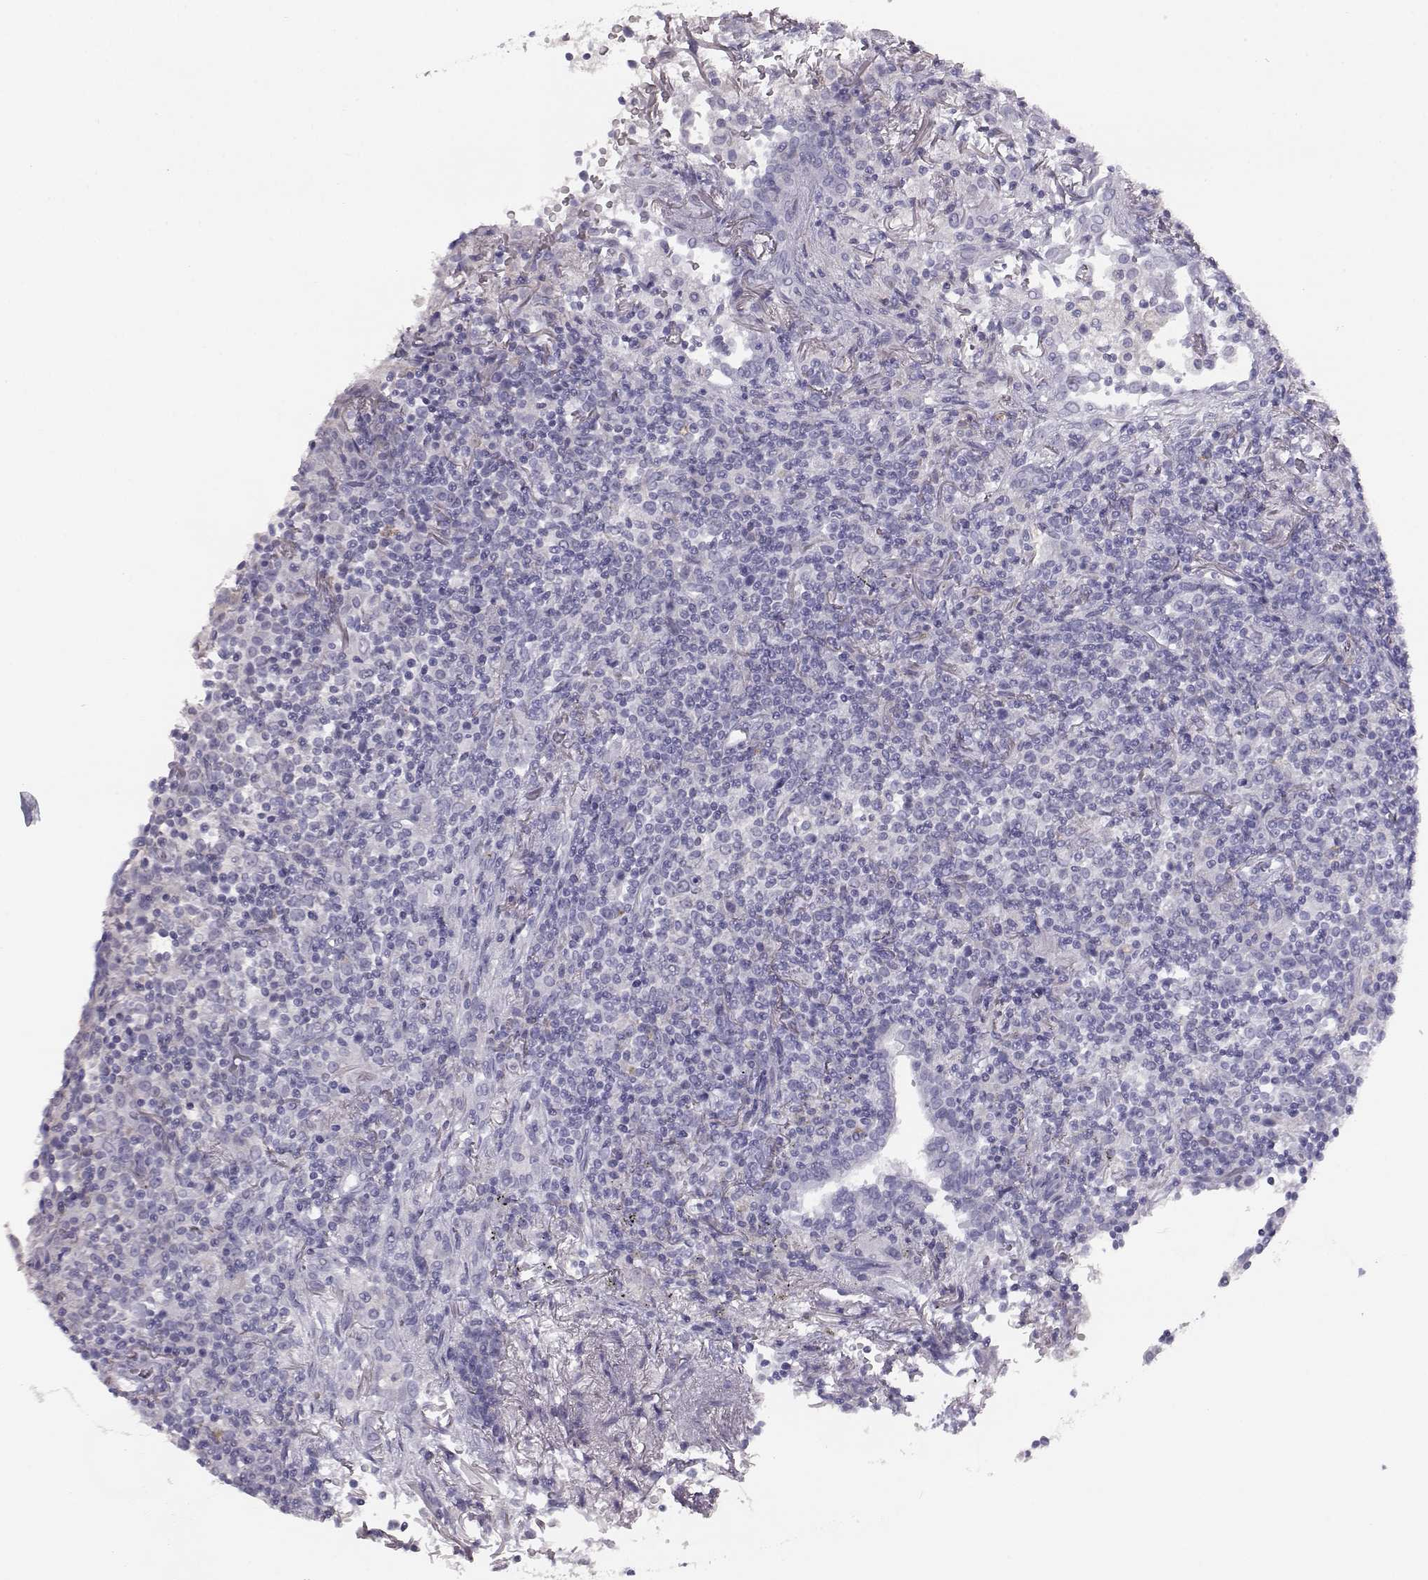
{"staining": {"intensity": "negative", "quantity": "none", "location": "none"}, "tissue": "lymphoma", "cell_type": "Tumor cells", "image_type": "cancer", "snomed": [{"axis": "morphology", "description": "Malignant lymphoma, non-Hodgkin's type, High grade"}, {"axis": "topography", "description": "Lung"}], "caption": "Tumor cells show no significant staining in malignant lymphoma, non-Hodgkin's type (high-grade).", "gene": "ITLN2", "patient": {"sex": "male", "age": 79}}